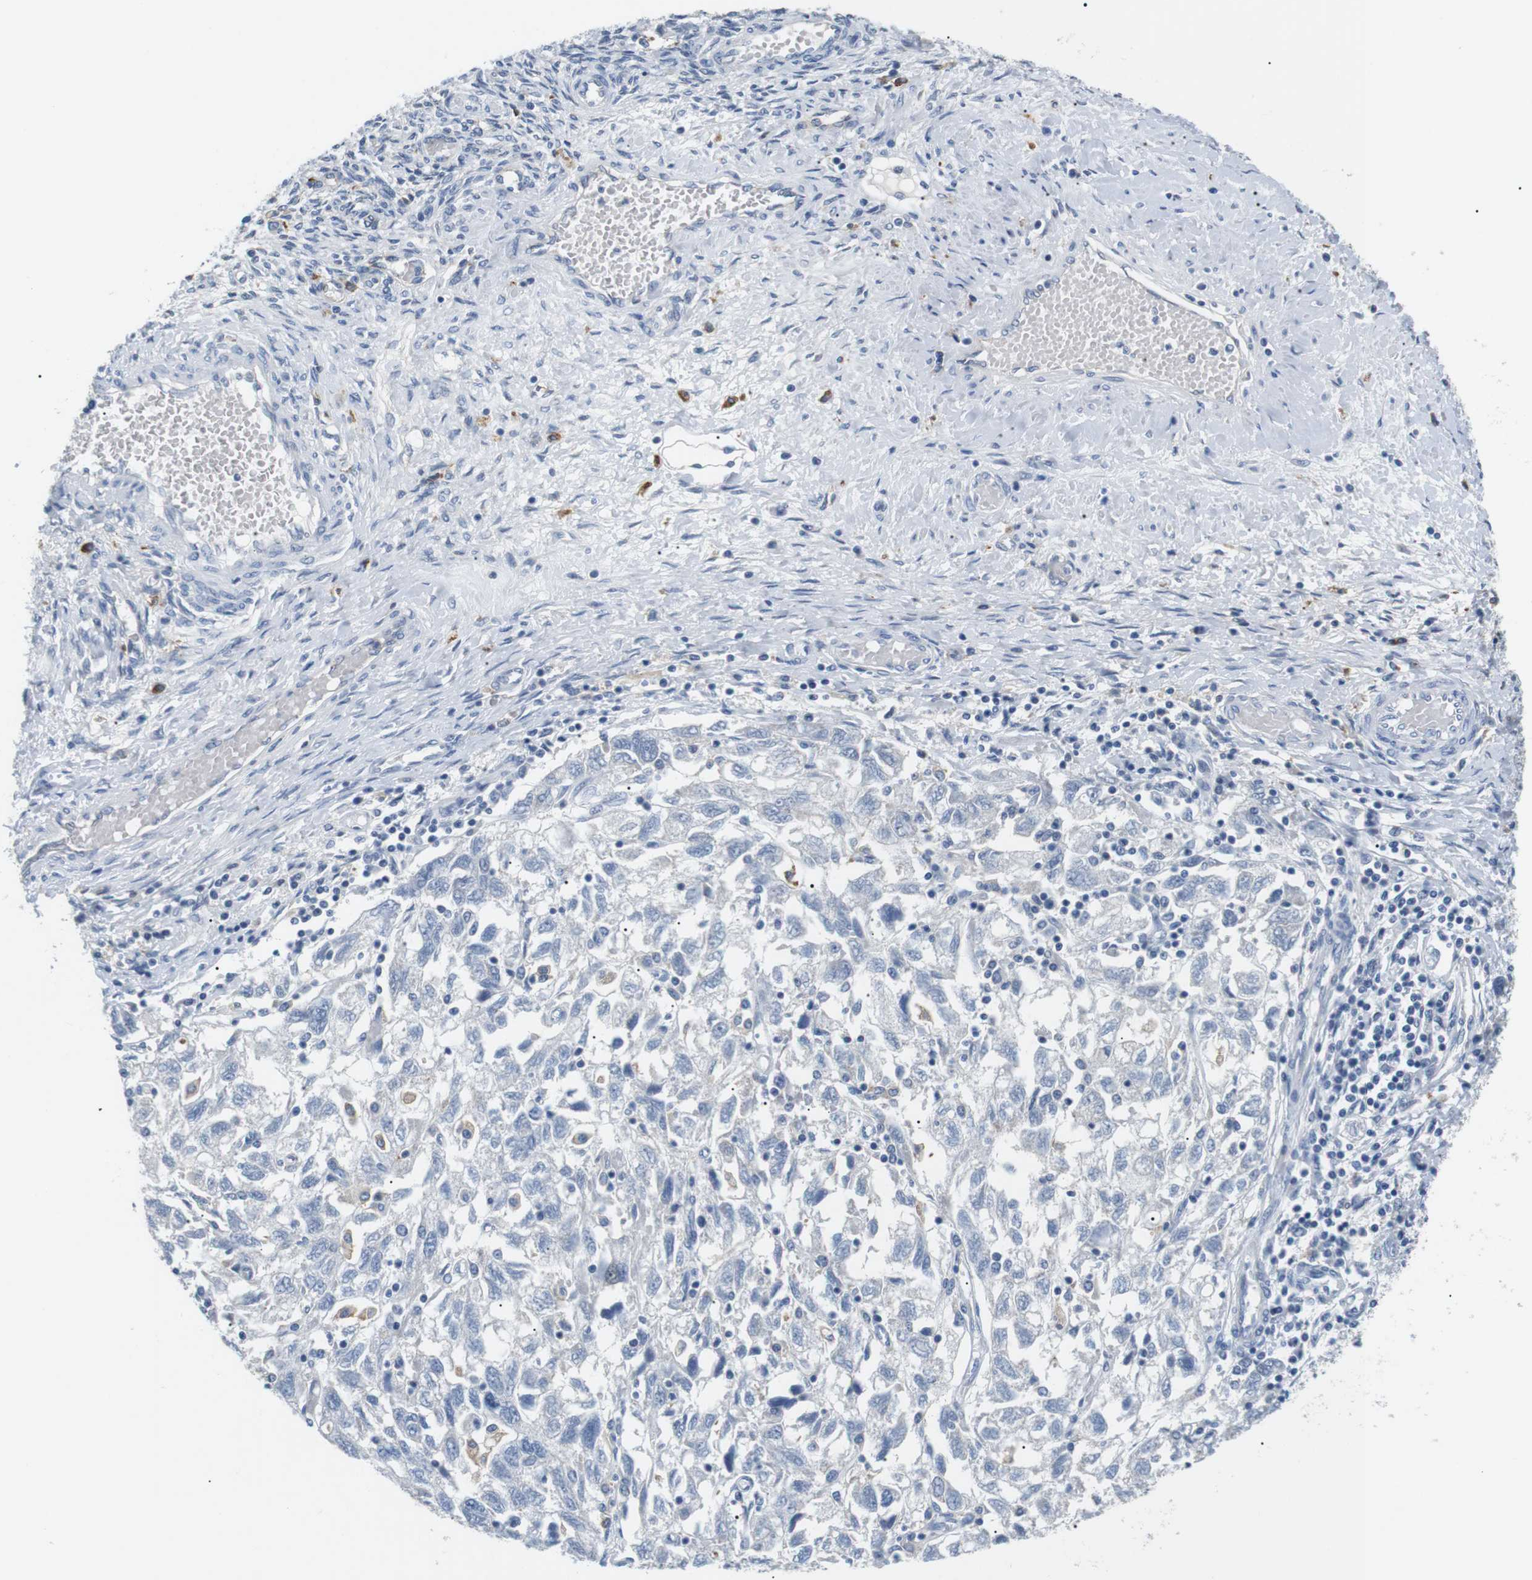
{"staining": {"intensity": "negative", "quantity": "none", "location": "none"}, "tissue": "ovarian cancer", "cell_type": "Tumor cells", "image_type": "cancer", "snomed": [{"axis": "morphology", "description": "Carcinoma, NOS"}, {"axis": "morphology", "description": "Cystadenocarcinoma, serous, NOS"}, {"axis": "topography", "description": "Ovary"}], "caption": "Immunohistochemistry (IHC) micrograph of ovarian serous cystadenocarcinoma stained for a protein (brown), which exhibits no staining in tumor cells. The staining is performed using DAB (3,3'-diaminobenzidine) brown chromogen with nuclei counter-stained in using hematoxylin.", "gene": "FCGRT", "patient": {"sex": "female", "age": 69}}